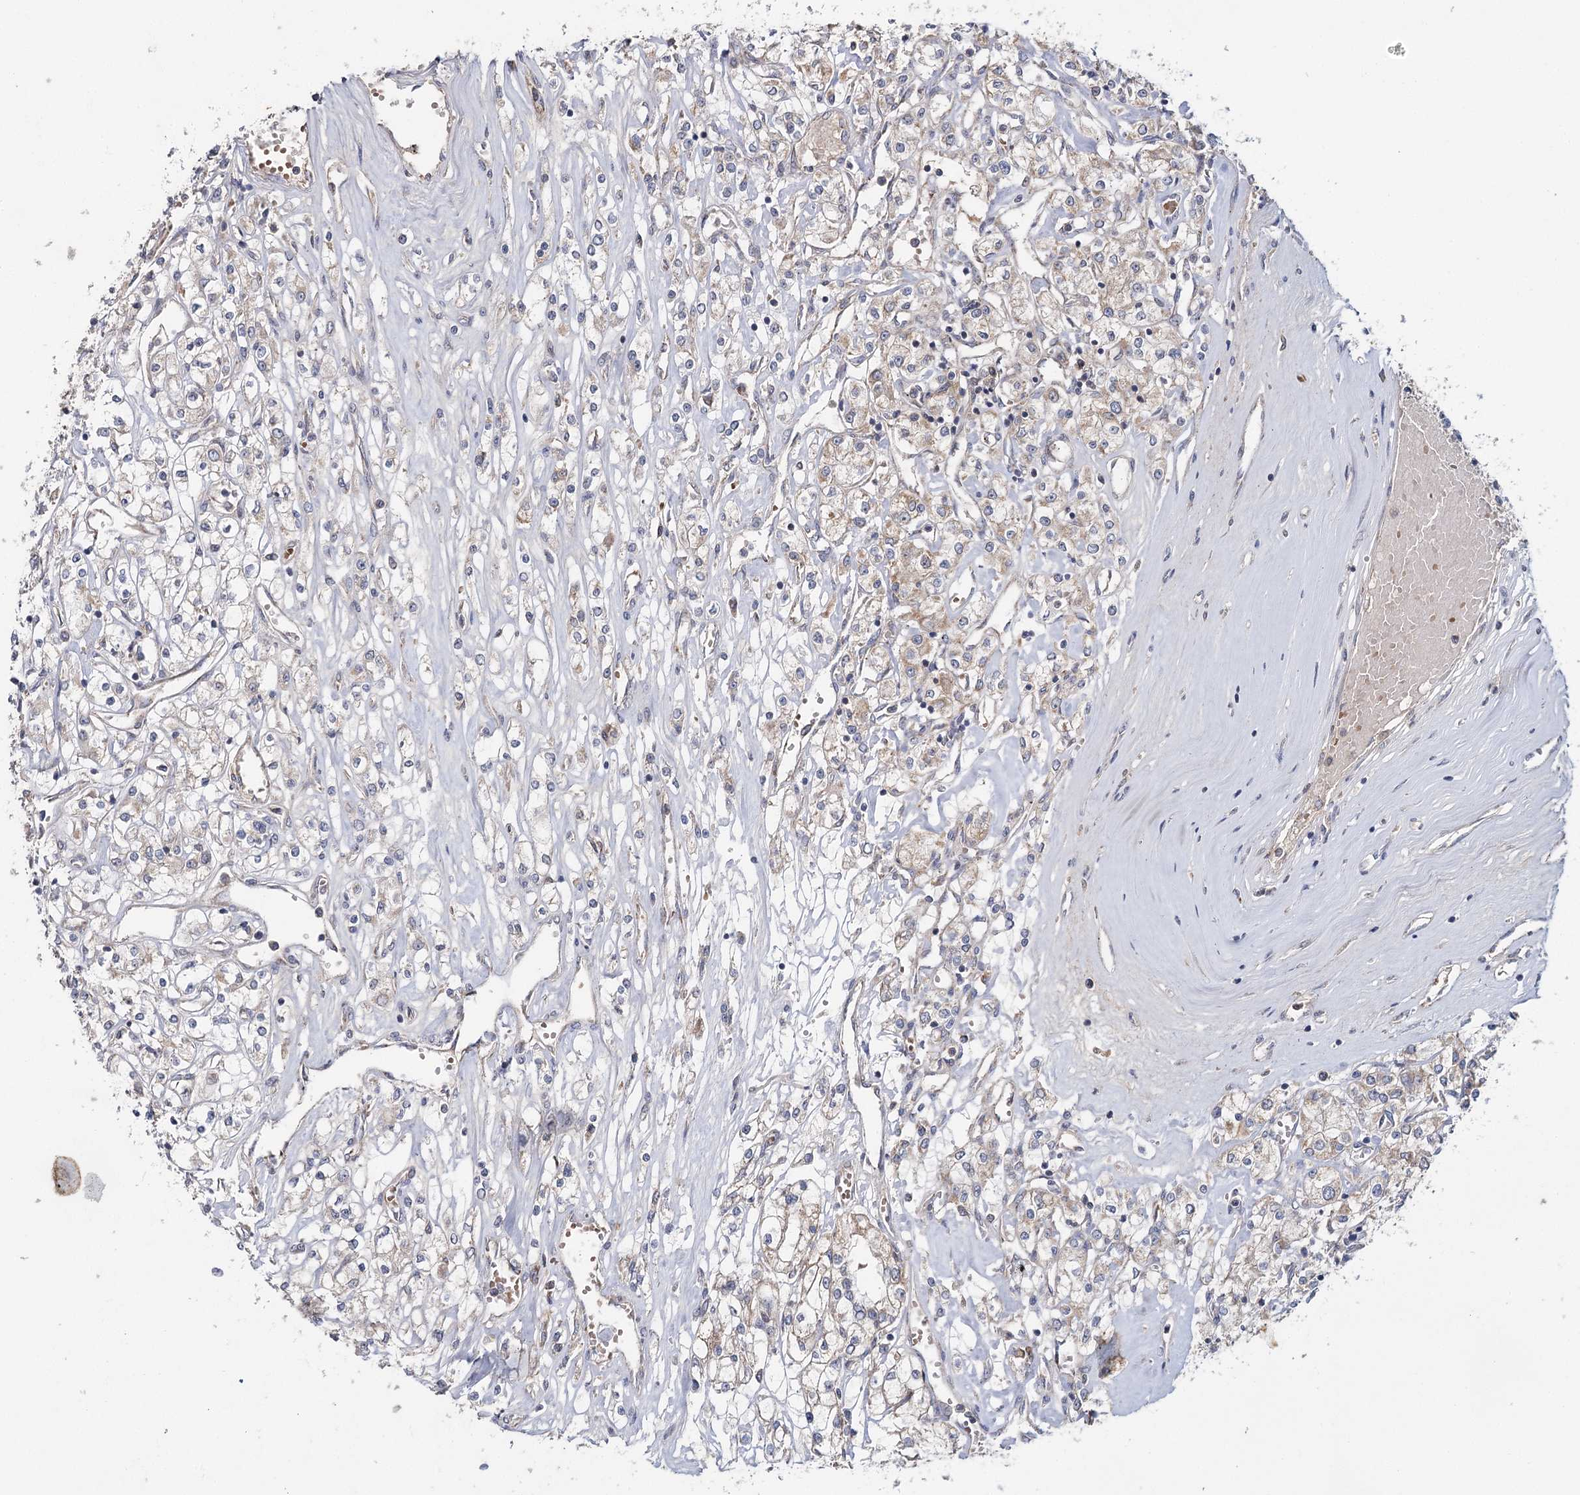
{"staining": {"intensity": "weak", "quantity": "<25%", "location": "cytoplasmic/membranous"}, "tissue": "renal cancer", "cell_type": "Tumor cells", "image_type": "cancer", "snomed": [{"axis": "morphology", "description": "Adenocarcinoma, NOS"}, {"axis": "topography", "description": "Kidney"}], "caption": "IHC of adenocarcinoma (renal) exhibits no staining in tumor cells. The staining was performed using DAB to visualize the protein expression in brown, while the nuclei were stained in blue with hematoxylin (Magnification: 20x).", "gene": "MRPL44", "patient": {"sex": "female", "age": 59}}